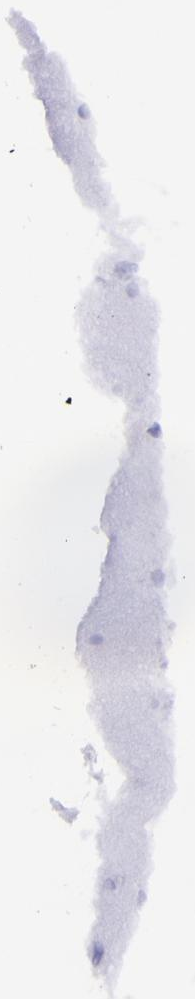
{"staining": {"intensity": "negative", "quantity": "none", "location": "none"}, "tissue": "cerebellum", "cell_type": "Cells in granular layer", "image_type": "normal", "snomed": [{"axis": "morphology", "description": "Normal tissue, NOS"}, {"axis": "topography", "description": "Cerebellum"}], "caption": "The photomicrograph displays no staining of cells in granular layer in benign cerebellum. Brightfield microscopy of immunohistochemistry (IHC) stained with DAB (3,3'-diaminobenzidine) (brown) and hematoxylin (blue), captured at high magnification.", "gene": "SELE", "patient": {"sex": "female", "age": 19}}